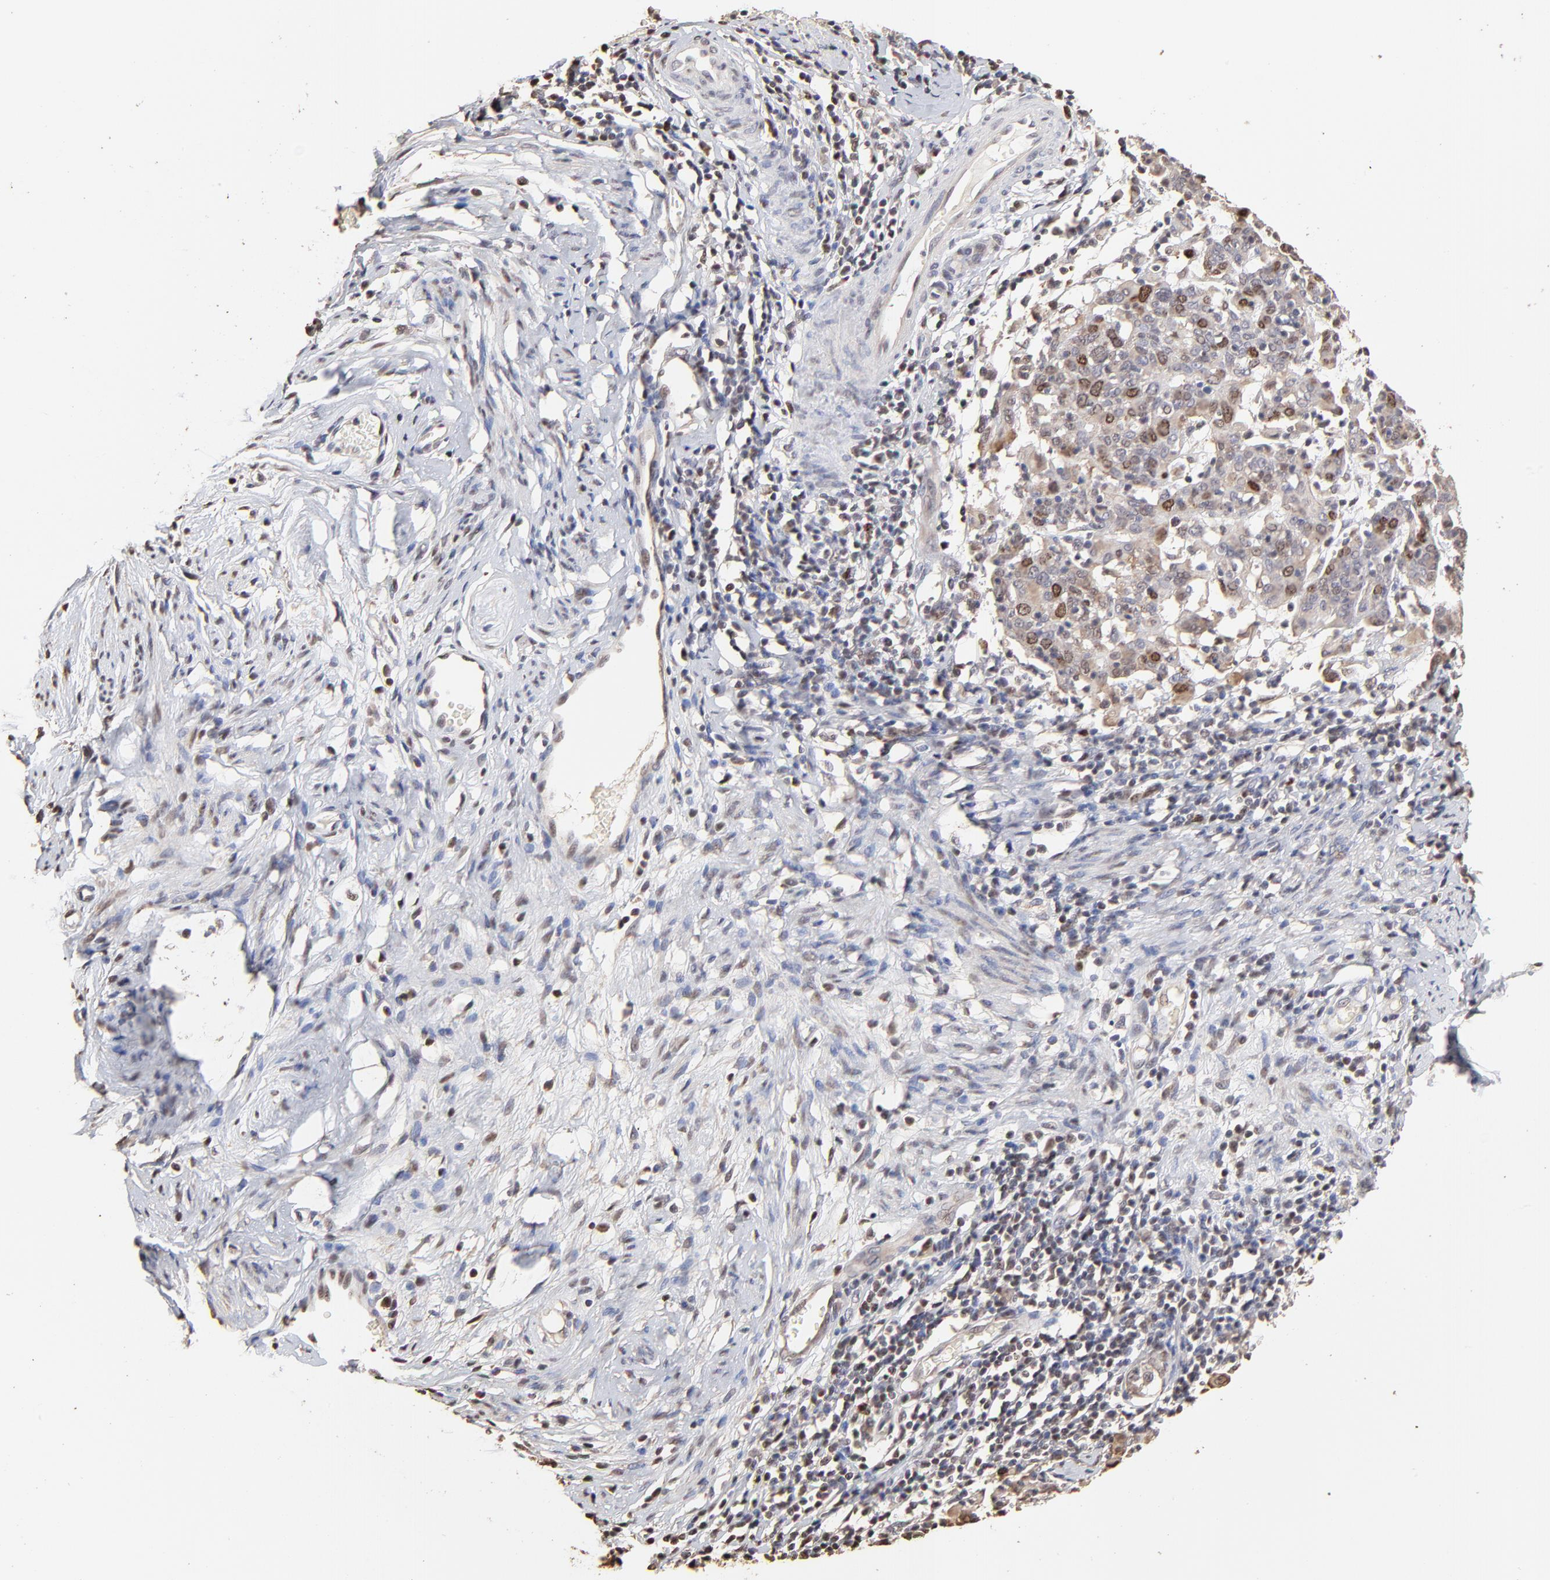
{"staining": {"intensity": "moderate", "quantity": "25%-75%", "location": "nuclear"}, "tissue": "cervical cancer", "cell_type": "Tumor cells", "image_type": "cancer", "snomed": [{"axis": "morphology", "description": "Normal tissue, NOS"}, {"axis": "morphology", "description": "Squamous cell carcinoma, NOS"}, {"axis": "topography", "description": "Cervix"}], "caption": "A histopathology image of human cervical cancer (squamous cell carcinoma) stained for a protein reveals moderate nuclear brown staining in tumor cells.", "gene": "BIRC5", "patient": {"sex": "female", "age": 67}}